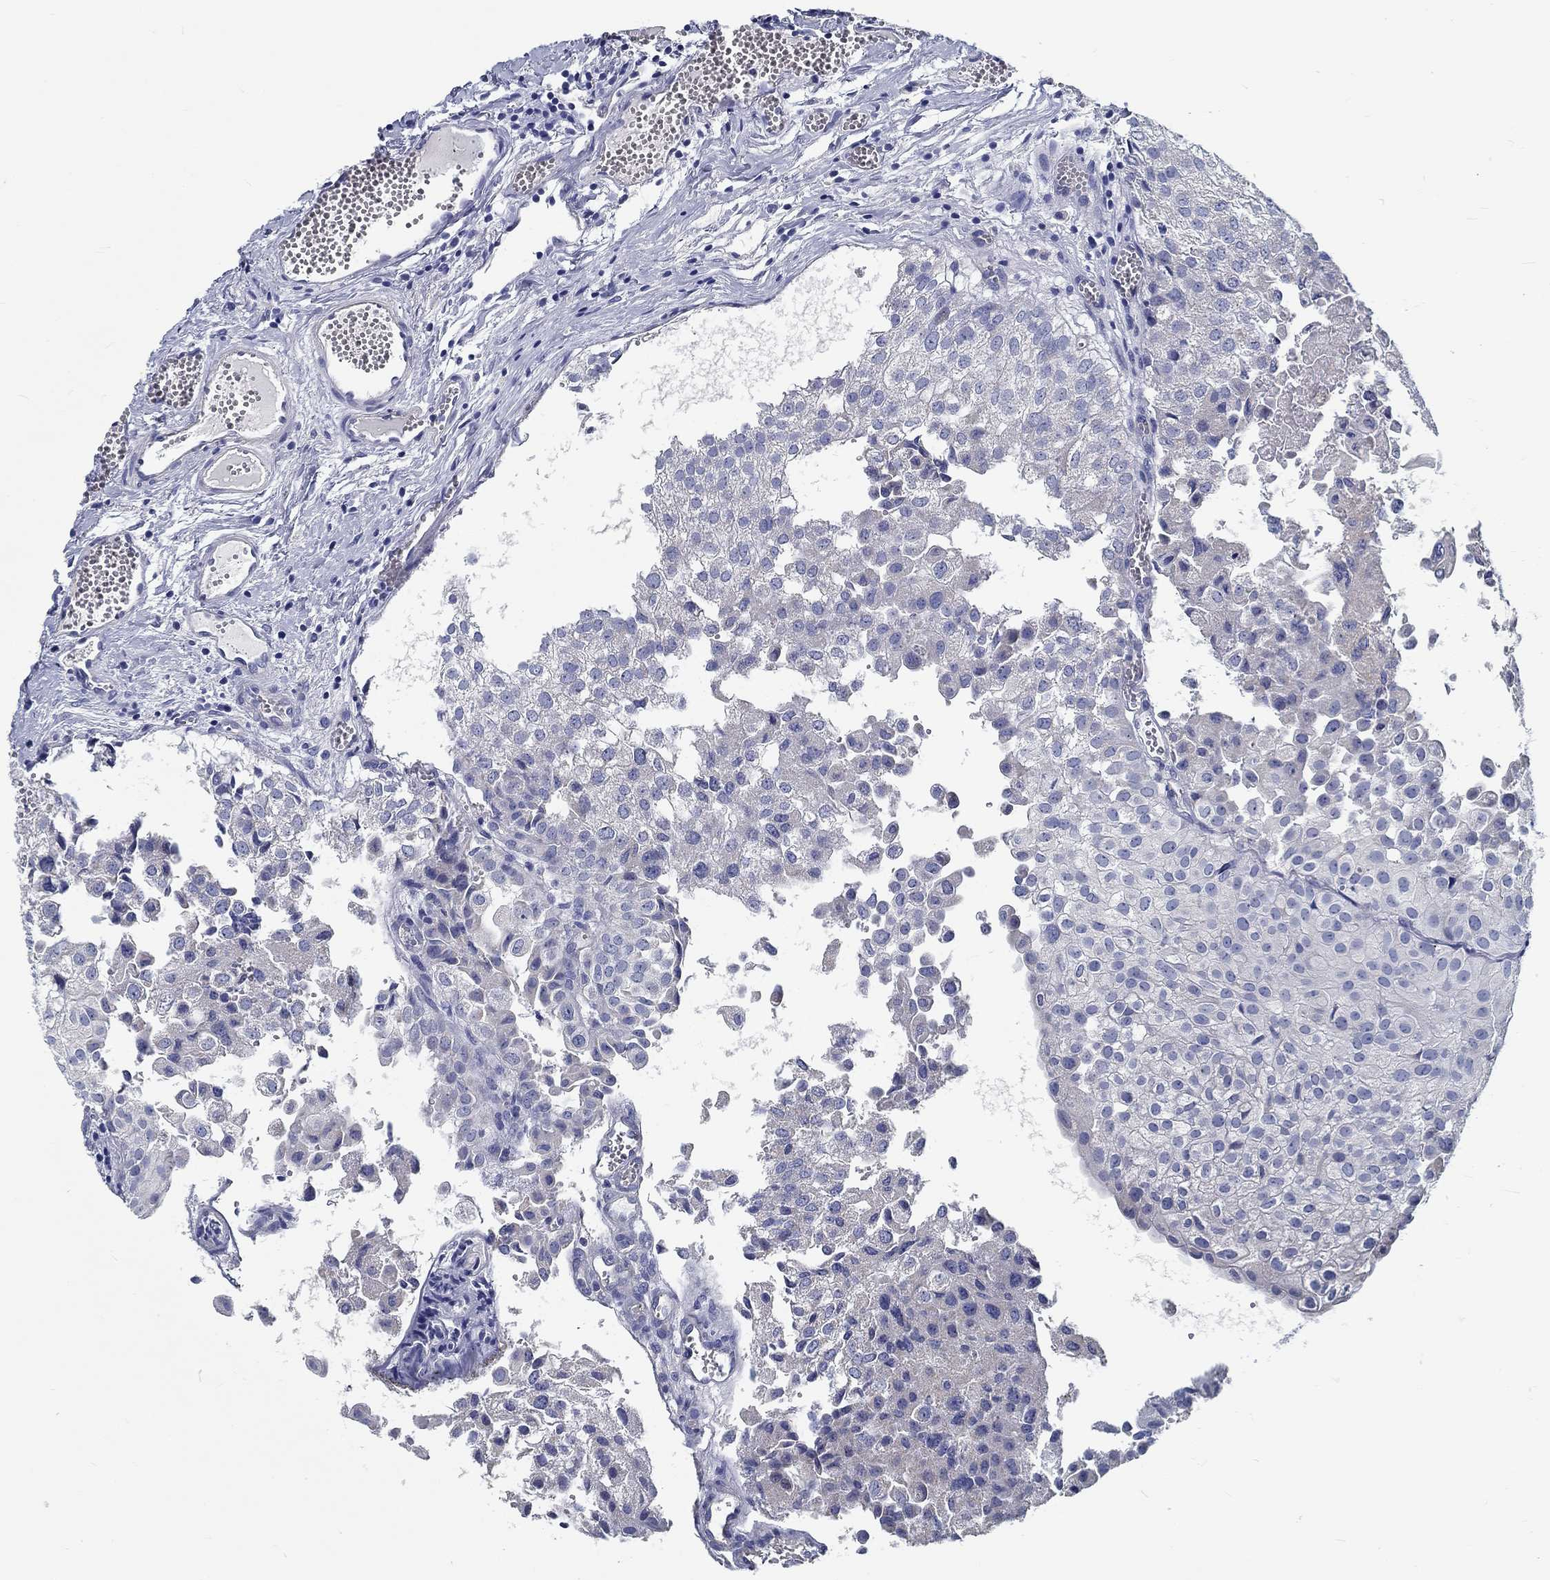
{"staining": {"intensity": "negative", "quantity": "none", "location": "none"}, "tissue": "urothelial cancer", "cell_type": "Tumor cells", "image_type": "cancer", "snomed": [{"axis": "morphology", "description": "Urothelial carcinoma, Low grade"}, {"axis": "topography", "description": "Urinary bladder"}], "caption": "This is an immunohistochemistry (IHC) photomicrograph of low-grade urothelial carcinoma. There is no expression in tumor cells.", "gene": "MYBPC1", "patient": {"sex": "female", "age": 78}}